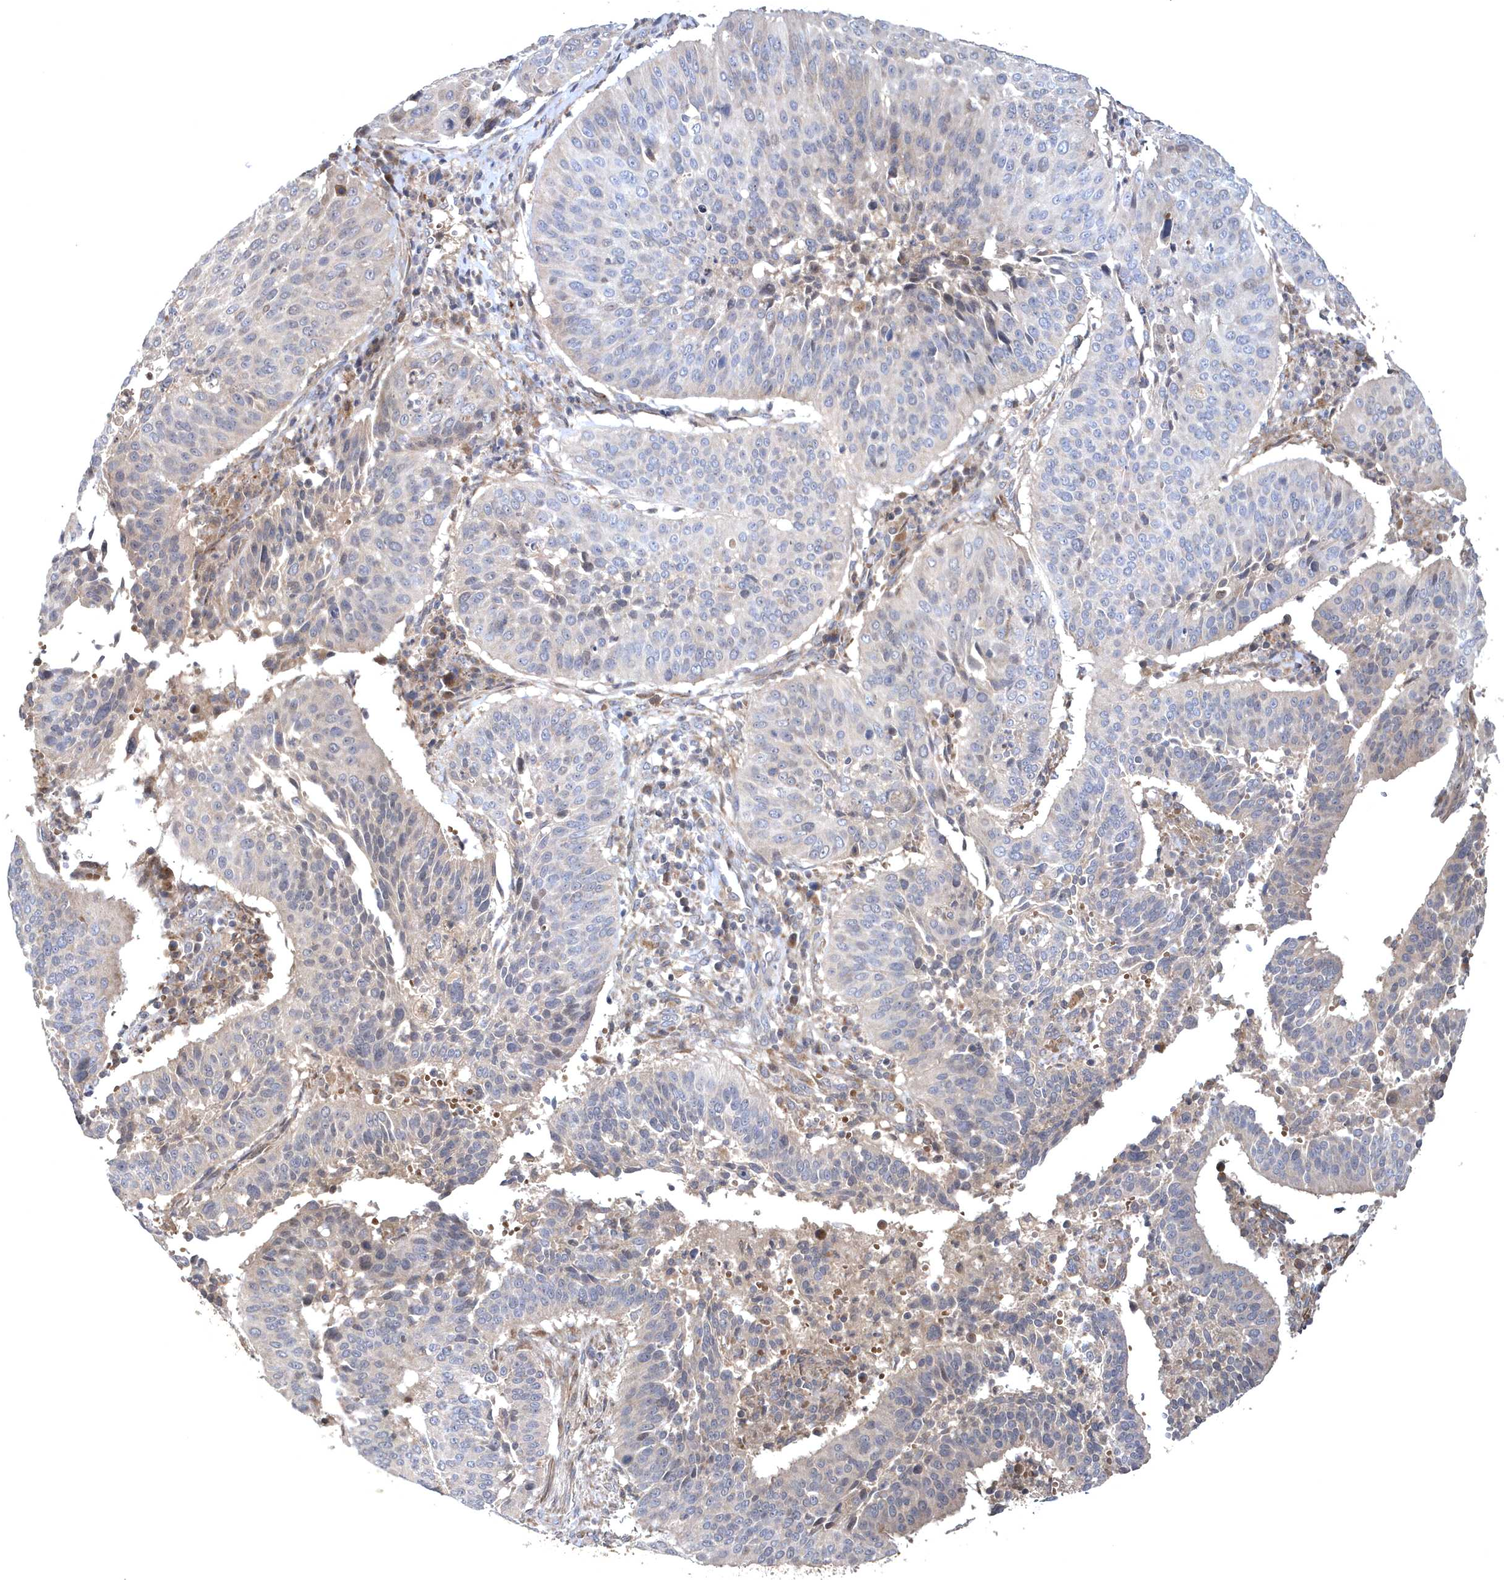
{"staining": {"intensity": "weak", "quantity": "<25%", "location": "cytoplasmic/membranous"}, "tissue": "cervical cancer", "cell_type": "Tumor cells", "image_type": "cancer", "snomed": [{"axis": "morphology", "description": "Normal tissue, NOS"}, {"axis": "morphology", "description": "Squamous cell carcinoma, NOS"}, {"axis": "topography", "description": "Cervix"}], "caption": "Protein analysis of cervical cancer exhibits no significant positivity in tumor cells.", "gene": "HMGCS1", "patient": {"sex": "female", "age": 39}}